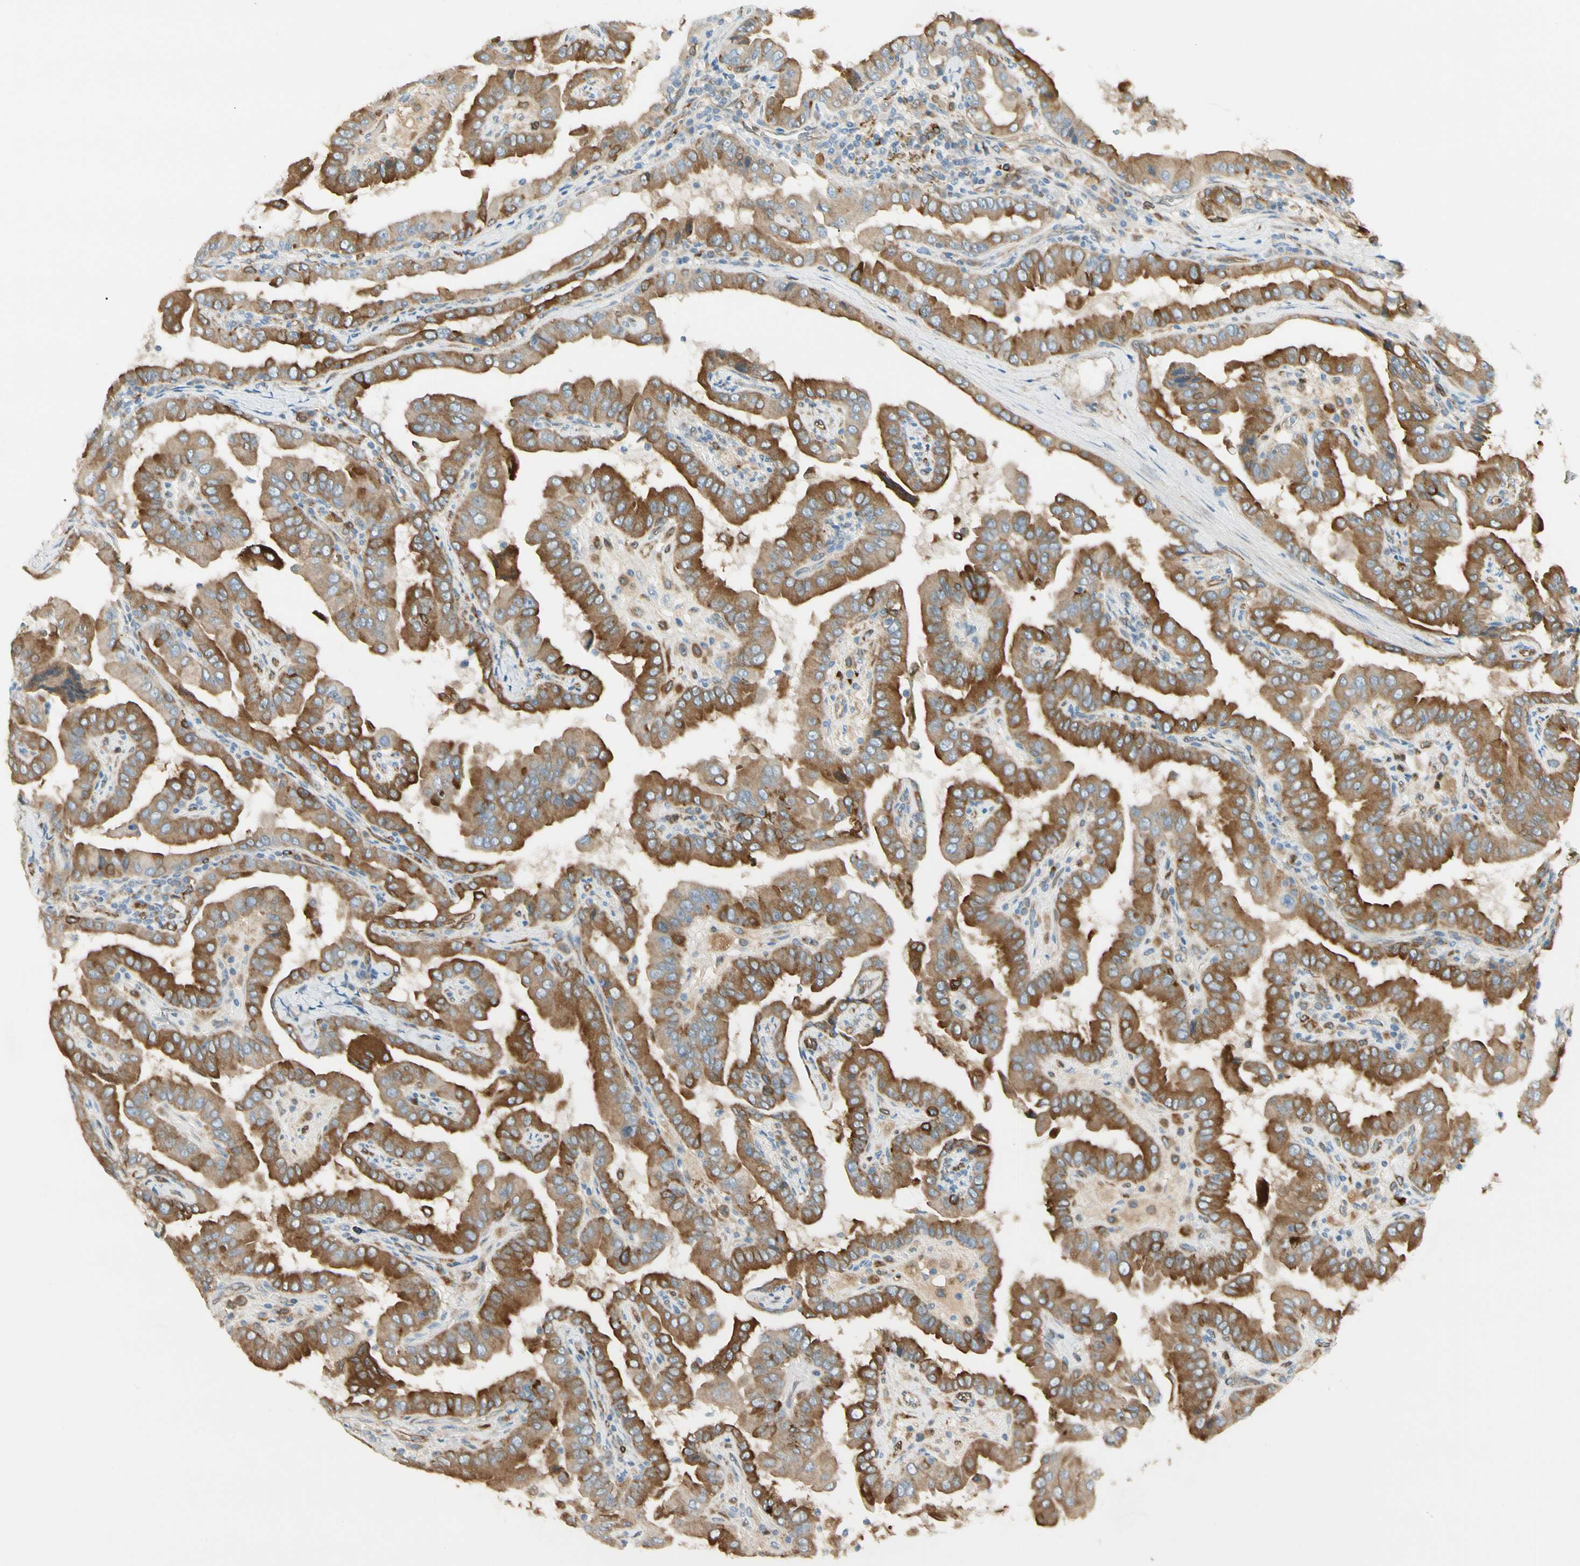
{"staining": {"intensity": "strong", "quantity": ">75%", "location": "cytoplasmic/membranous"}, "tissue": "thyroid cancer", "cell_type": "Tumor cells", "image_type": "cancer", "snomed": [{"axis": "morphology", "description": "Papillary adenocarcinoma, NOS"}, {"axis": "topography", "description": "Thyroid gland"}], "caption": "A brown stain shows strong cytoplasmic/membranous staining of a protein in human thyroid cancer (papillary adenocarcinoma) tumor cells. (Brightfield microscopy of DAB IHC at high magnification).", "gene": "LPCAT2", "patient": {"sex": "male", "age": 33}}